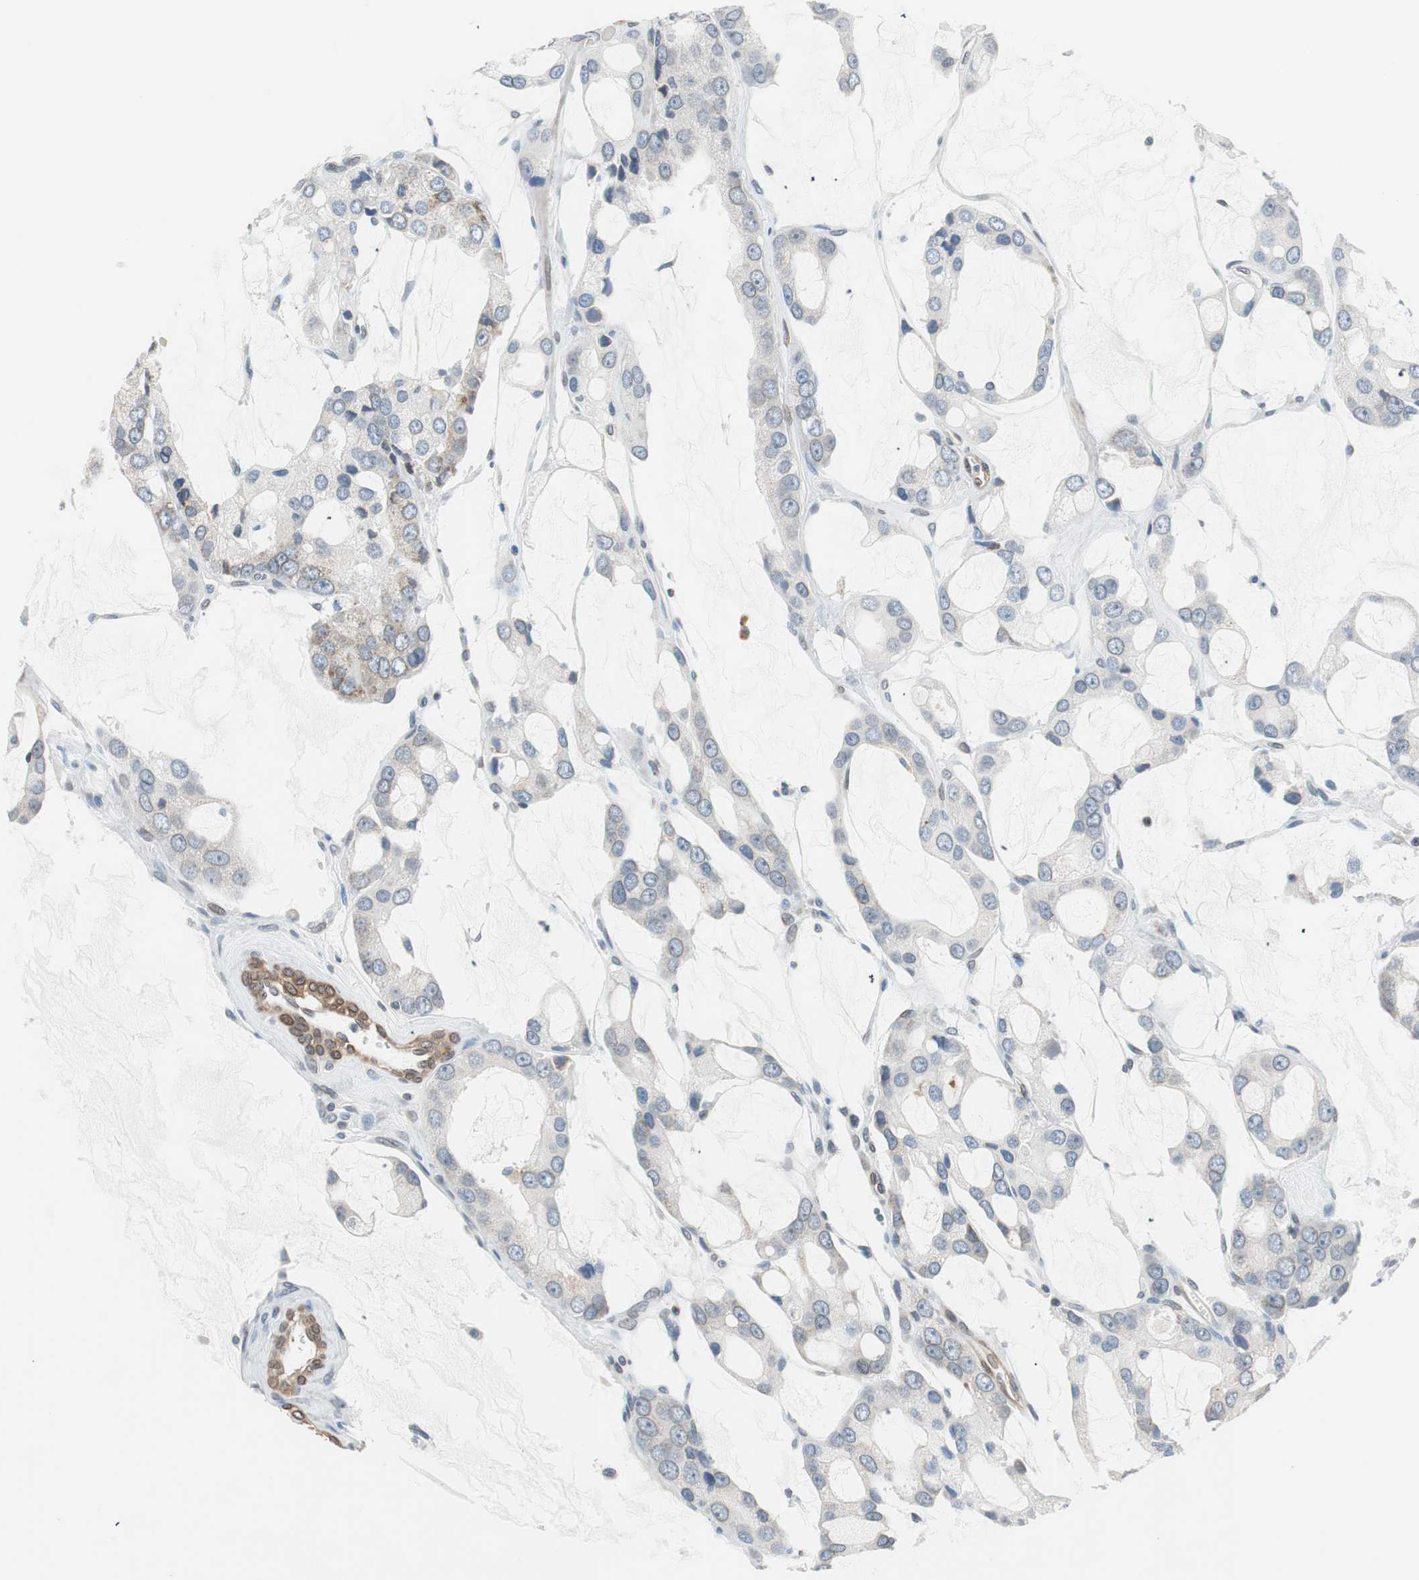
{"staining": {"intensity": "negative", "quantity": "none", "location": "none"}, "tissue": "prostate cancer", "cell_type": "Tumor cells", "image_type": "cancer", "snomed": [{"axis": "morphology", "description": "Adenocarcinoma, High grade"}, {"axis": "topography", "description": "Prostate"}], "caption": "High power microscopy photomicrograph of an immunohistochemistry micrograph of prostate cancer (high-grade adenocarcinoma), revealing no significant positivity in tumor cells. (Stains: DAB immunohistochemistry (IHC) with hematoxylin counter stain, Microscopy: brightfield microscopy at high magnification).", "gene": "ARNT2", "patient": {"sex": "male", "age": 67}}